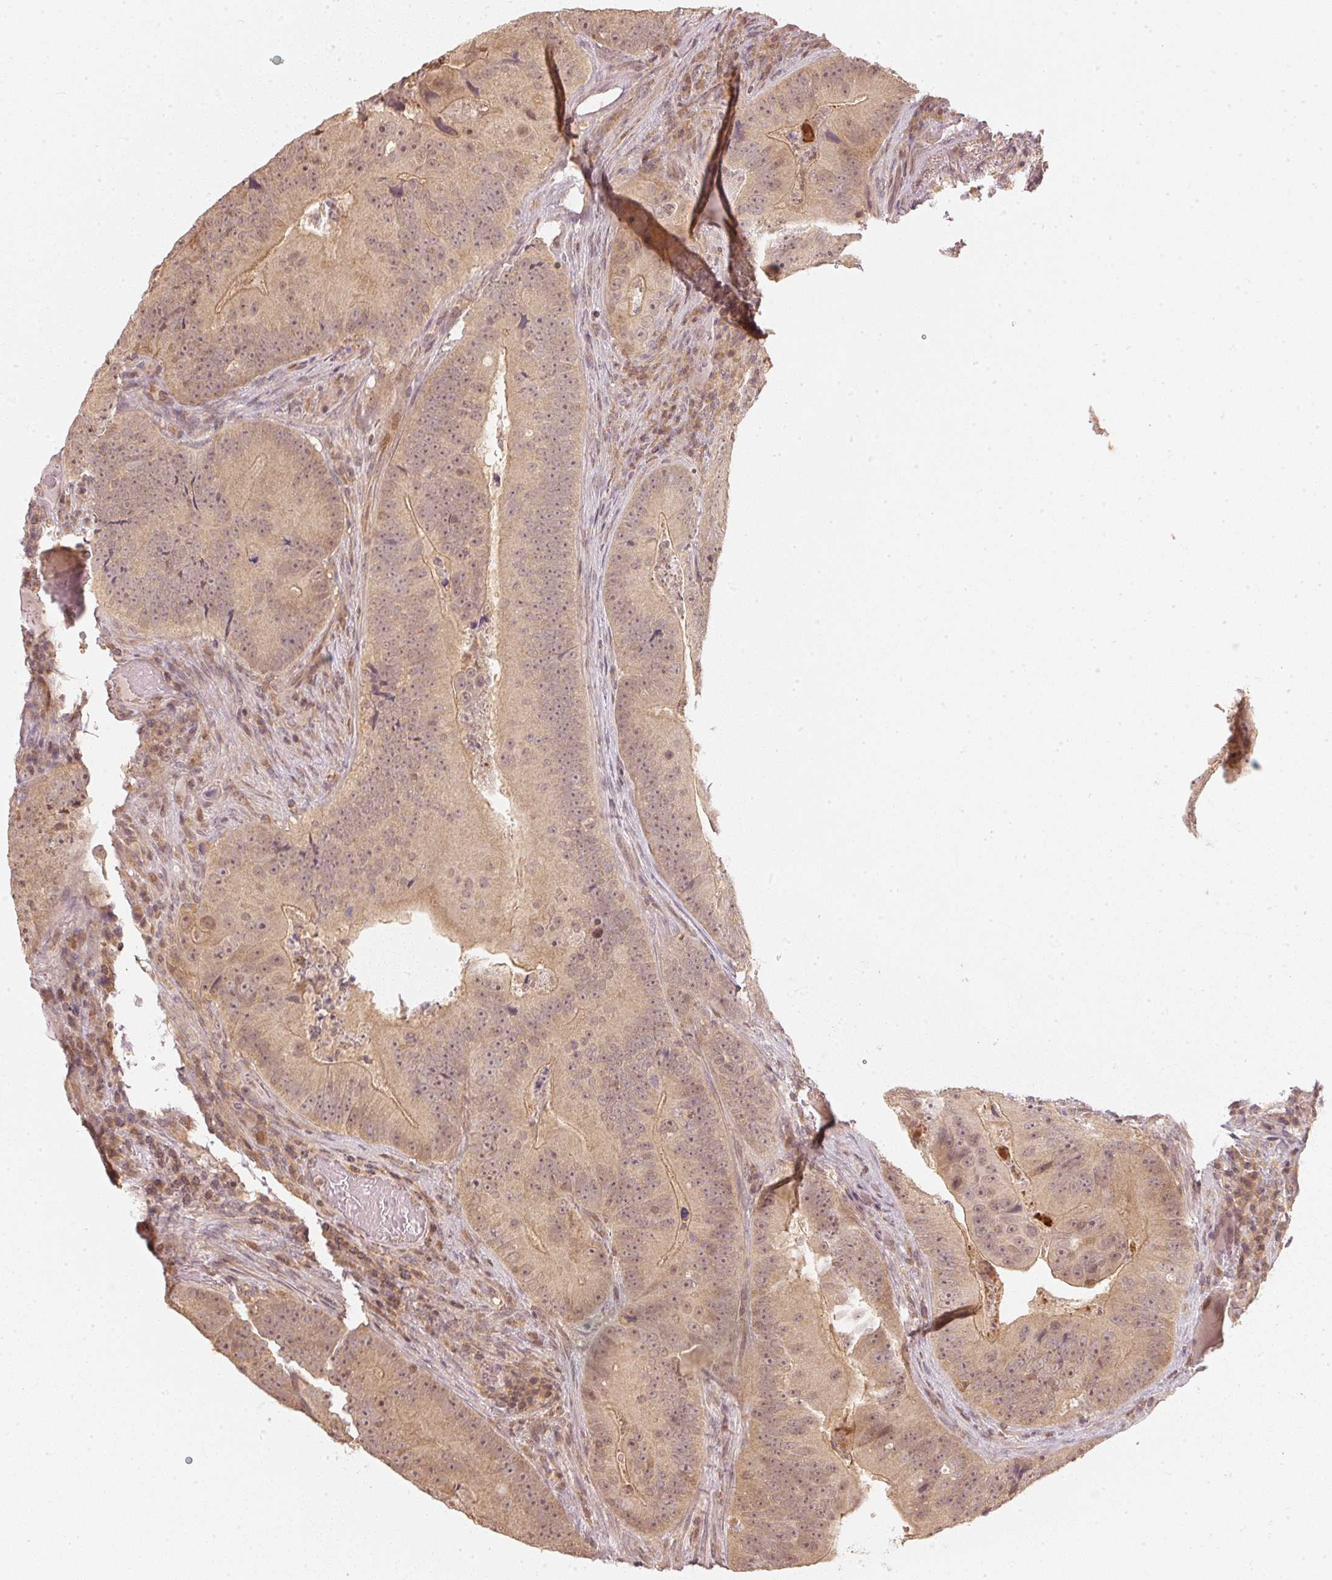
{"staining": {"intensity": "weak", "quantity": ">75%", "location": "cytoplasmic/membranous,nuclear"}, "tissue": "colorectal cancer", "cell_type": "Tumor cells", "image_type": "cancer", "snomed": [{"axis": "morphology", "description": "Adenocarcinoma, NOS"}, {"axis": "topography", "description": "Colon"}], "caption": "There is low levels of weak cytoplasmic/membranous and nuclear positivity in tumor cells of colorectal cancer (adenocarcinoma), as demonstrated by immunohistochemical staining (brown color).", "gene": "UBE2L3", "patient": {"sex": "female", "age": 86}}